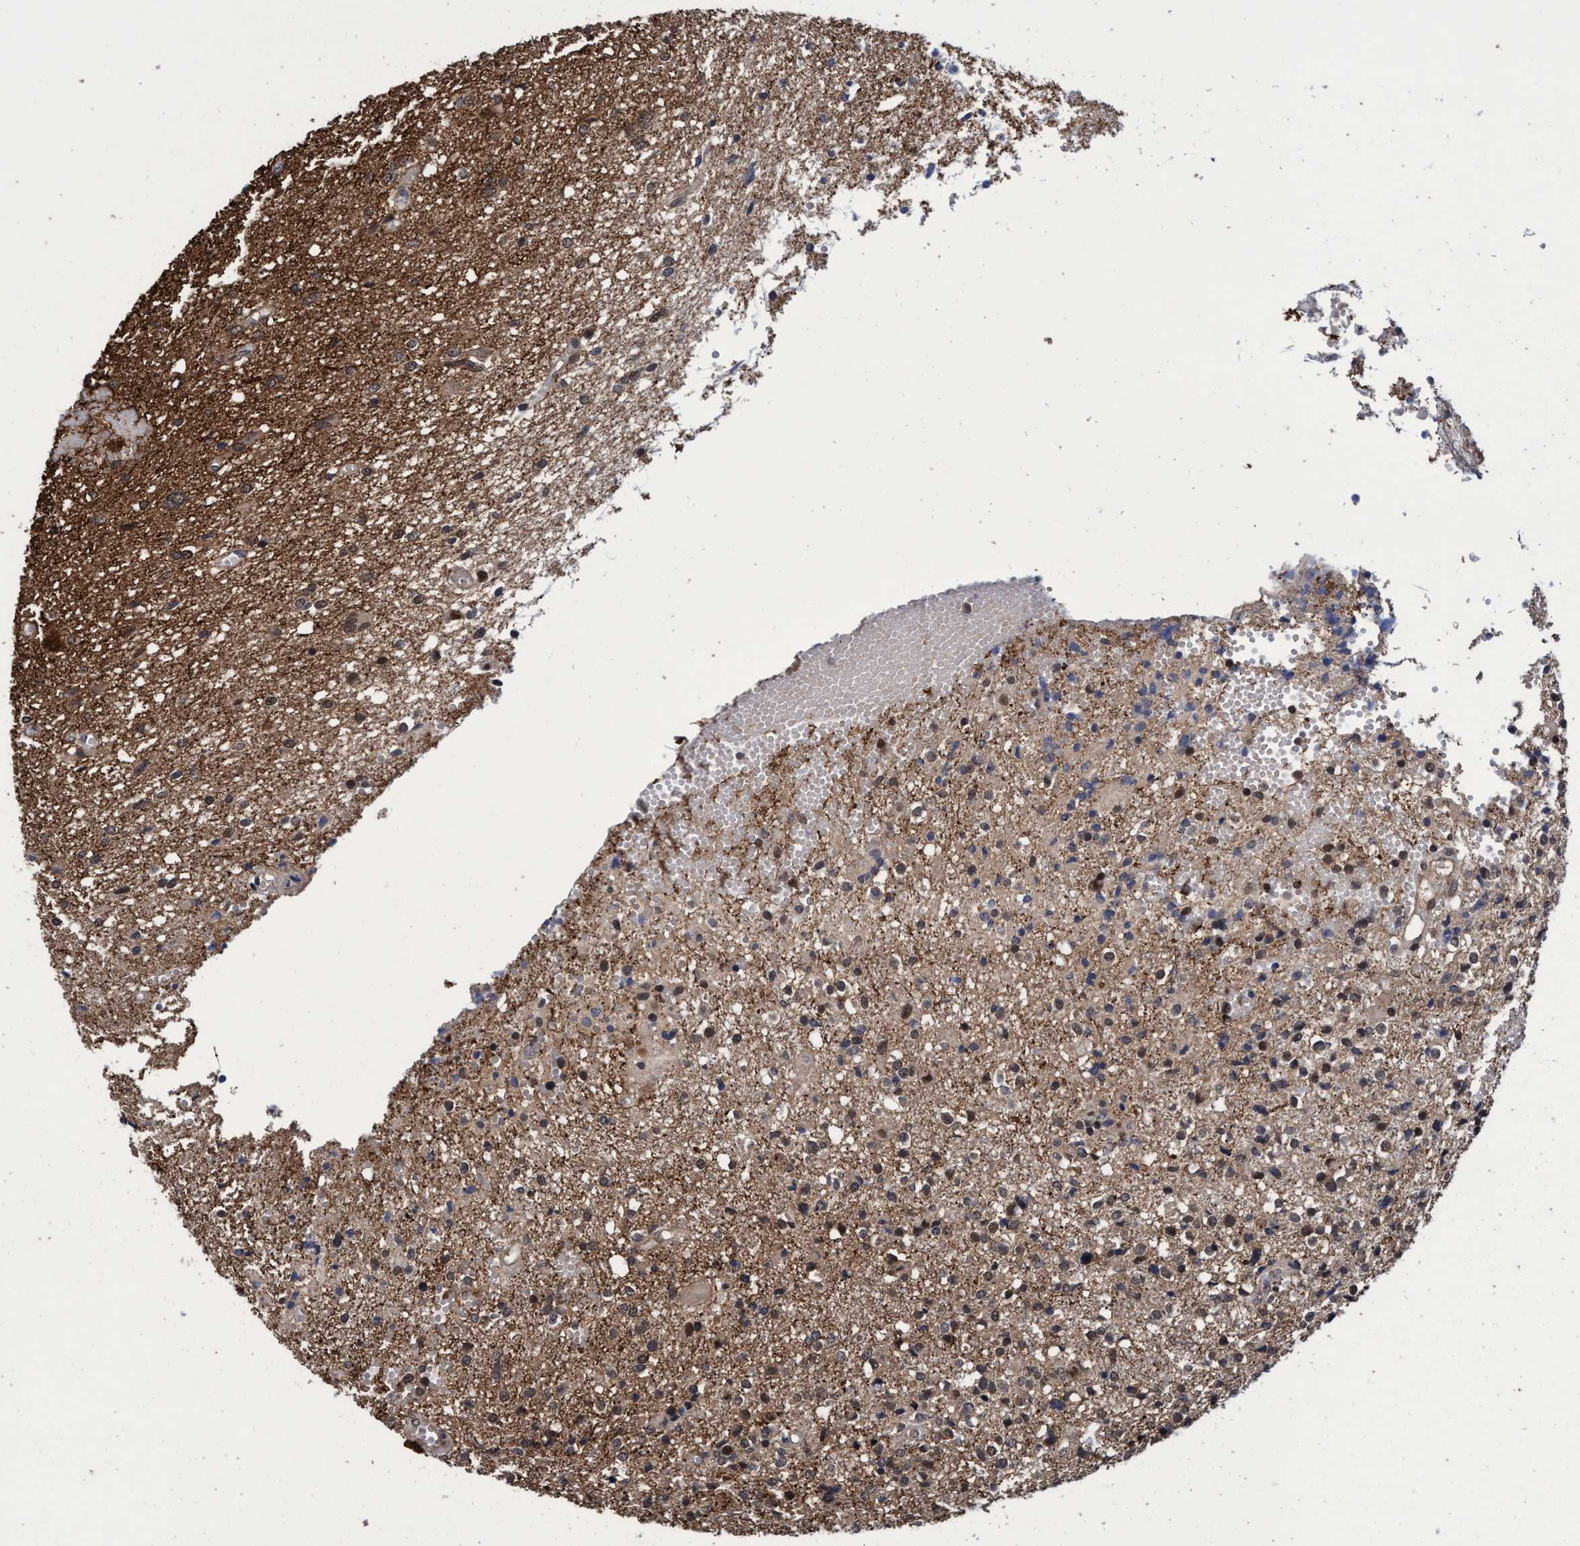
{"staining": {"intensity": "weak", "quantity": ">75%", "location": "cytoplasmic/membranous"}, "tissue": "glioma", "cell_type": "Tumor cells", "image_type": "cancer", "snomed": [{"axis": "morphology", "description": "Glioma, malignant, High grade"}, {"axis": "topography", "description": "Brain"}], "caption": "A brown stain shows weak cytoplasmic/membranous expression of a protein in glioma tumor cells.", "gene": "PSMD12", "patient": {"sex": "female", "age": 59}}